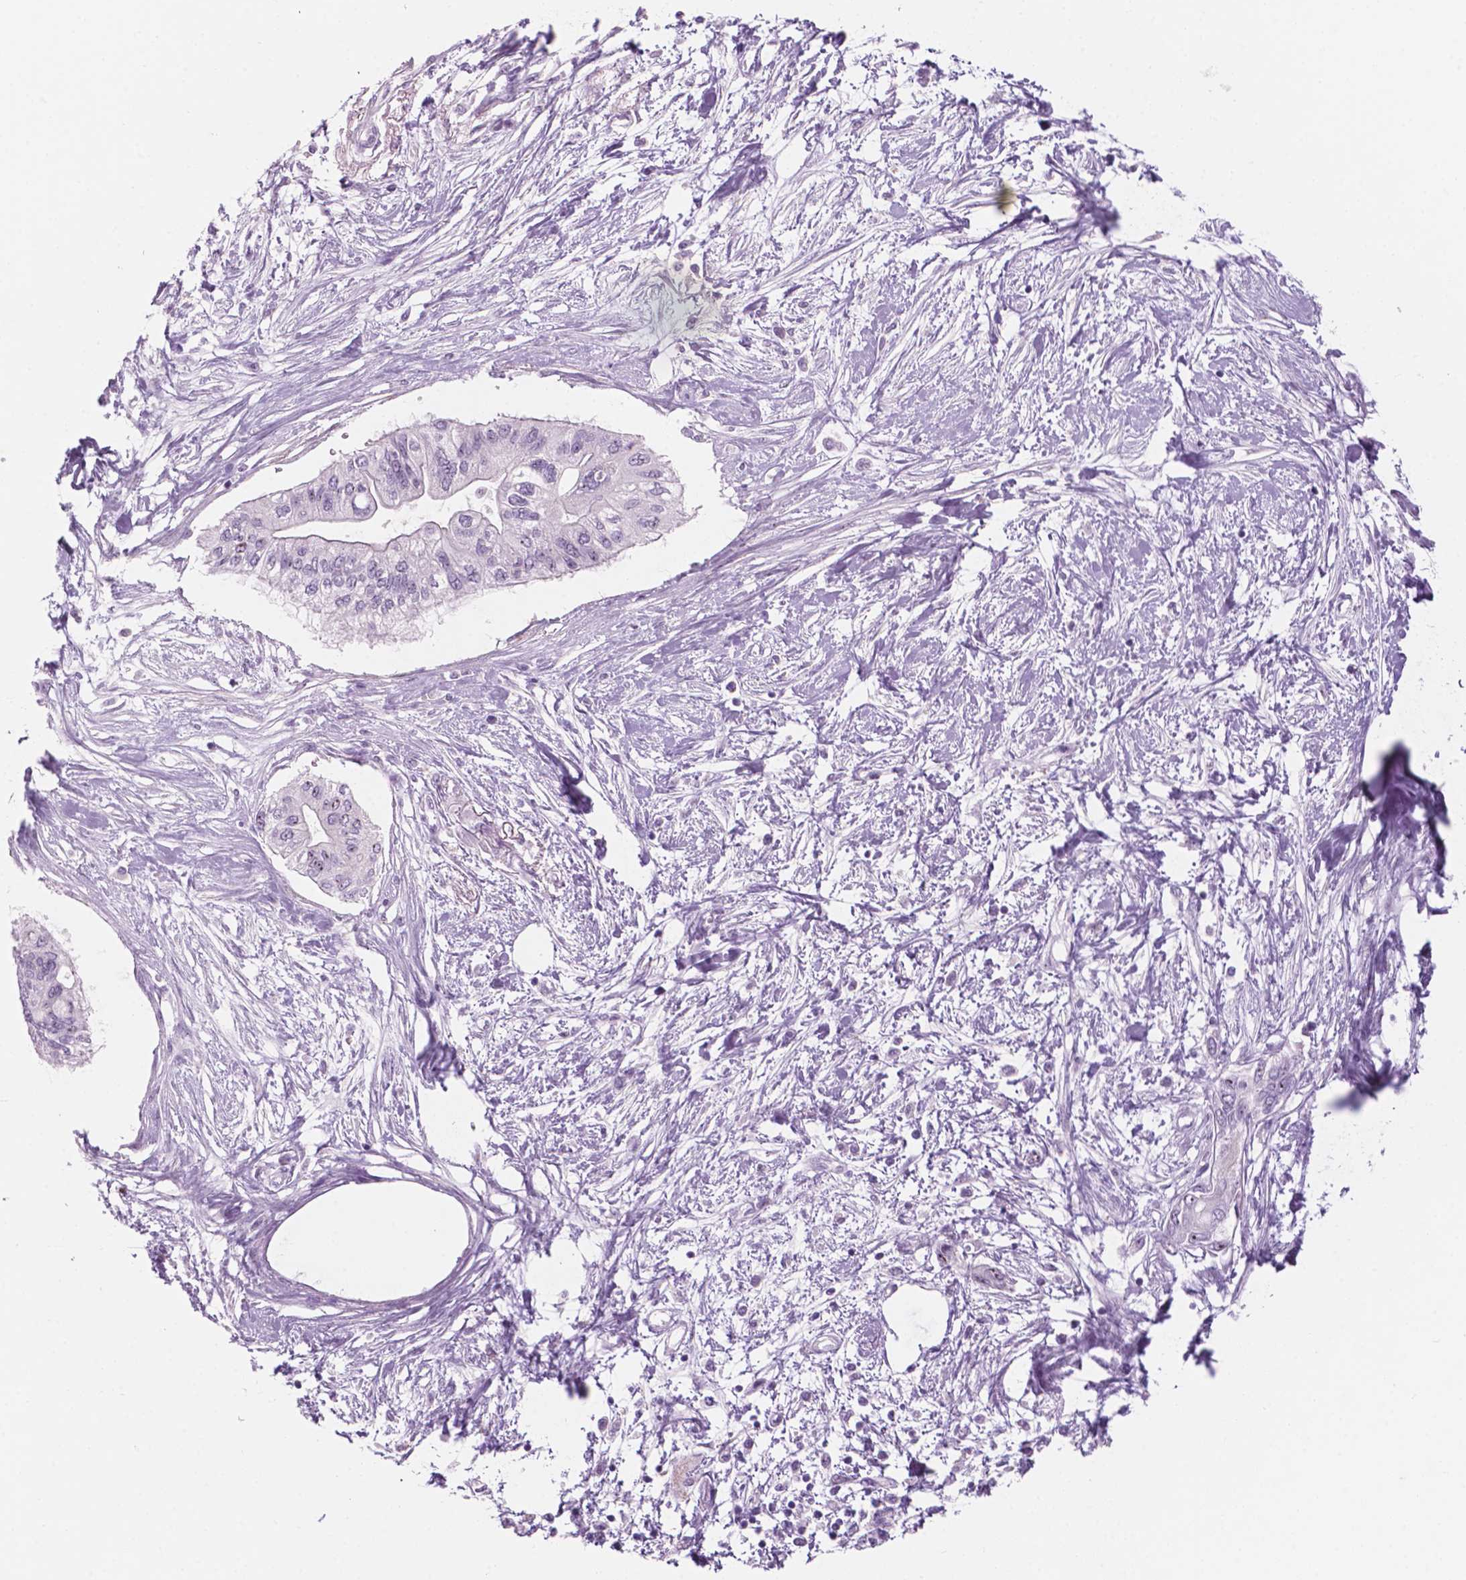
{"staining": {"intensity": "negative", "quantity": "none", "location": "none"}, "tissue": "pancreatic cancer", "cell_type": "Tumor cells", "image_type": "cancer", "snomed": [{"axis": "morphology", "description": "Adenocarcinoma, NOS"}, {"axis": "topography", "description": "Pancreas"}], "caption": "A photomicrograph of pancreatic cancer (adenocarcinoma) stained for a protein demonstrates no brown staining in tumor cells.", "gene": "ZNF853", "patient": {"sex": "female", "age": 77}}